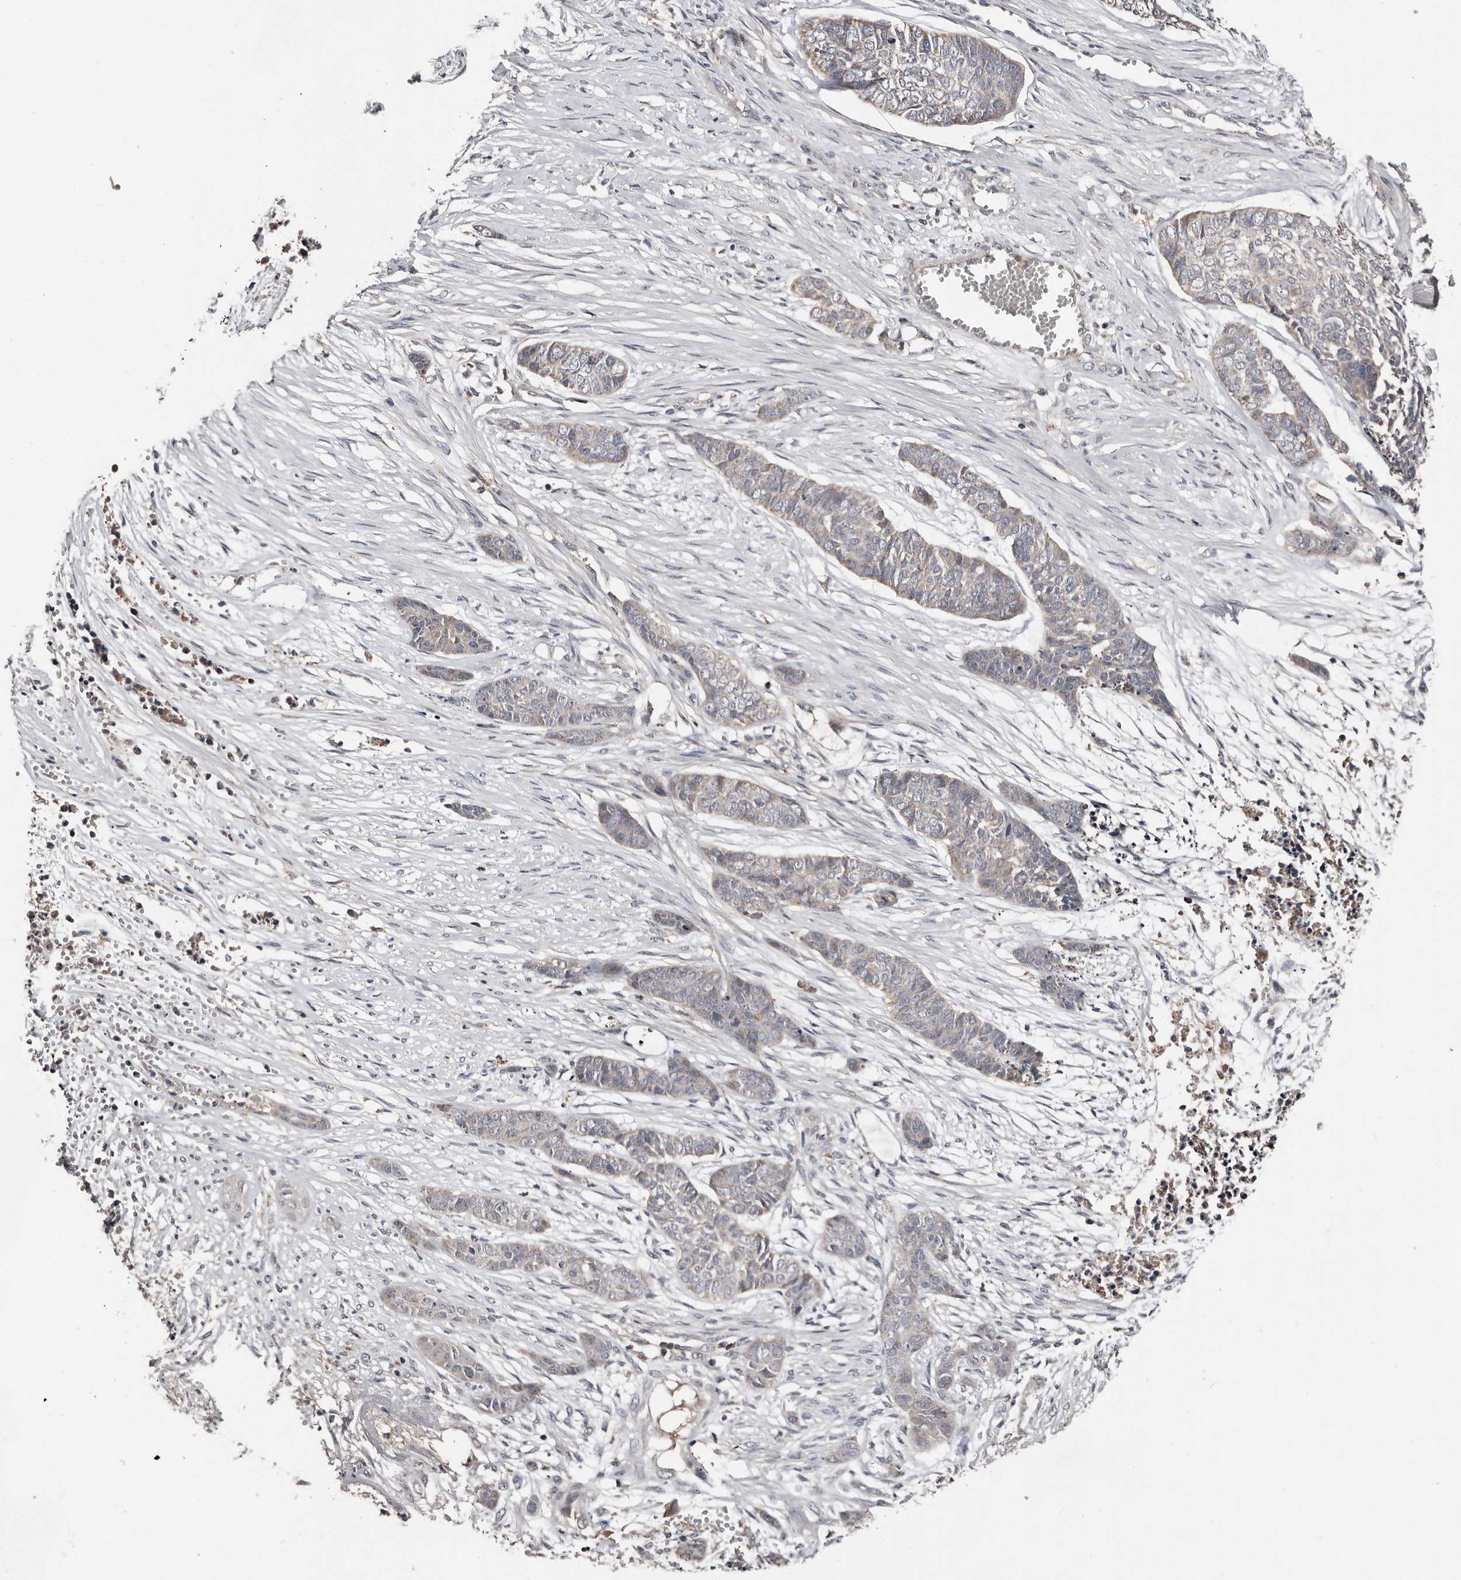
{"staining": {"intensity": "negative", "quantity": "none", "location": "none"}, "tissue": "skin cancer", "cell_type": "Tumor cells", "image_type": "cancer", "snomed": [{"axis": "morphology", "description": "Basal cell carcinoma"}, {"axis": "topography", "description": "Skin"}], "caption": "Protein analysis of skin basal cell carcinoma exhibits no significant expression in tumor cells.", "gene": "SLC39A2", "patient": {"sex": "female", "age": 64}}